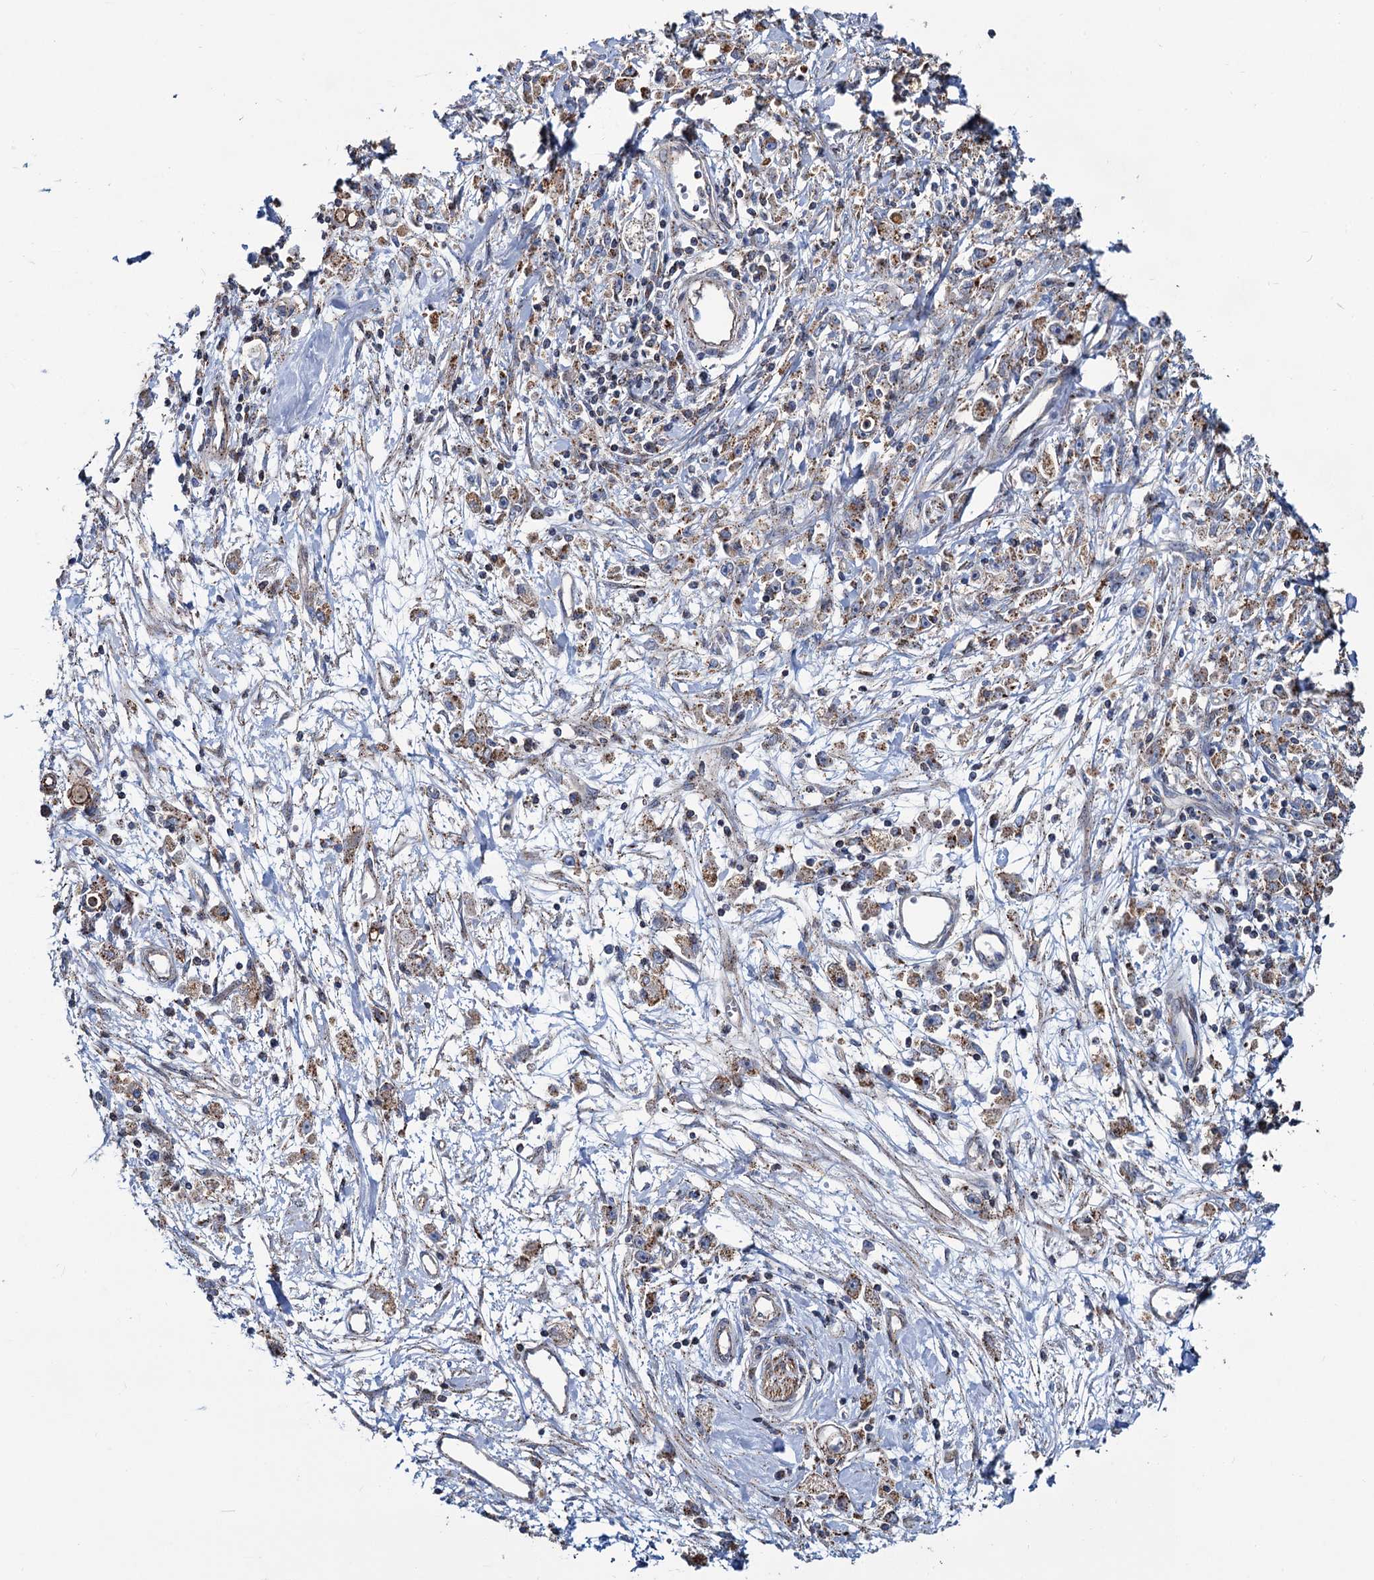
{"staining": {"intensity": "moderate", "quantity": ">75%", "location": "cytoplasmic/membranous"}, "tissue": "stomach cancer", "cell_type": "Tumor cells", "image_type": "cancer", "snomed": [{"axis": "morphology", "description": "Adenocarcinoma, NOS"}, {"axis": "topography", "description": "Stomach"}], "caption": "The image displays immunohistochemical staining of adenocarcinoma (stomach). There is moderate cytoplasmic/membranous positivity is present in approximately >75% of tumor cells.", "gene": "PSEN1", "patient": {"sex": "female", "age": 59}}